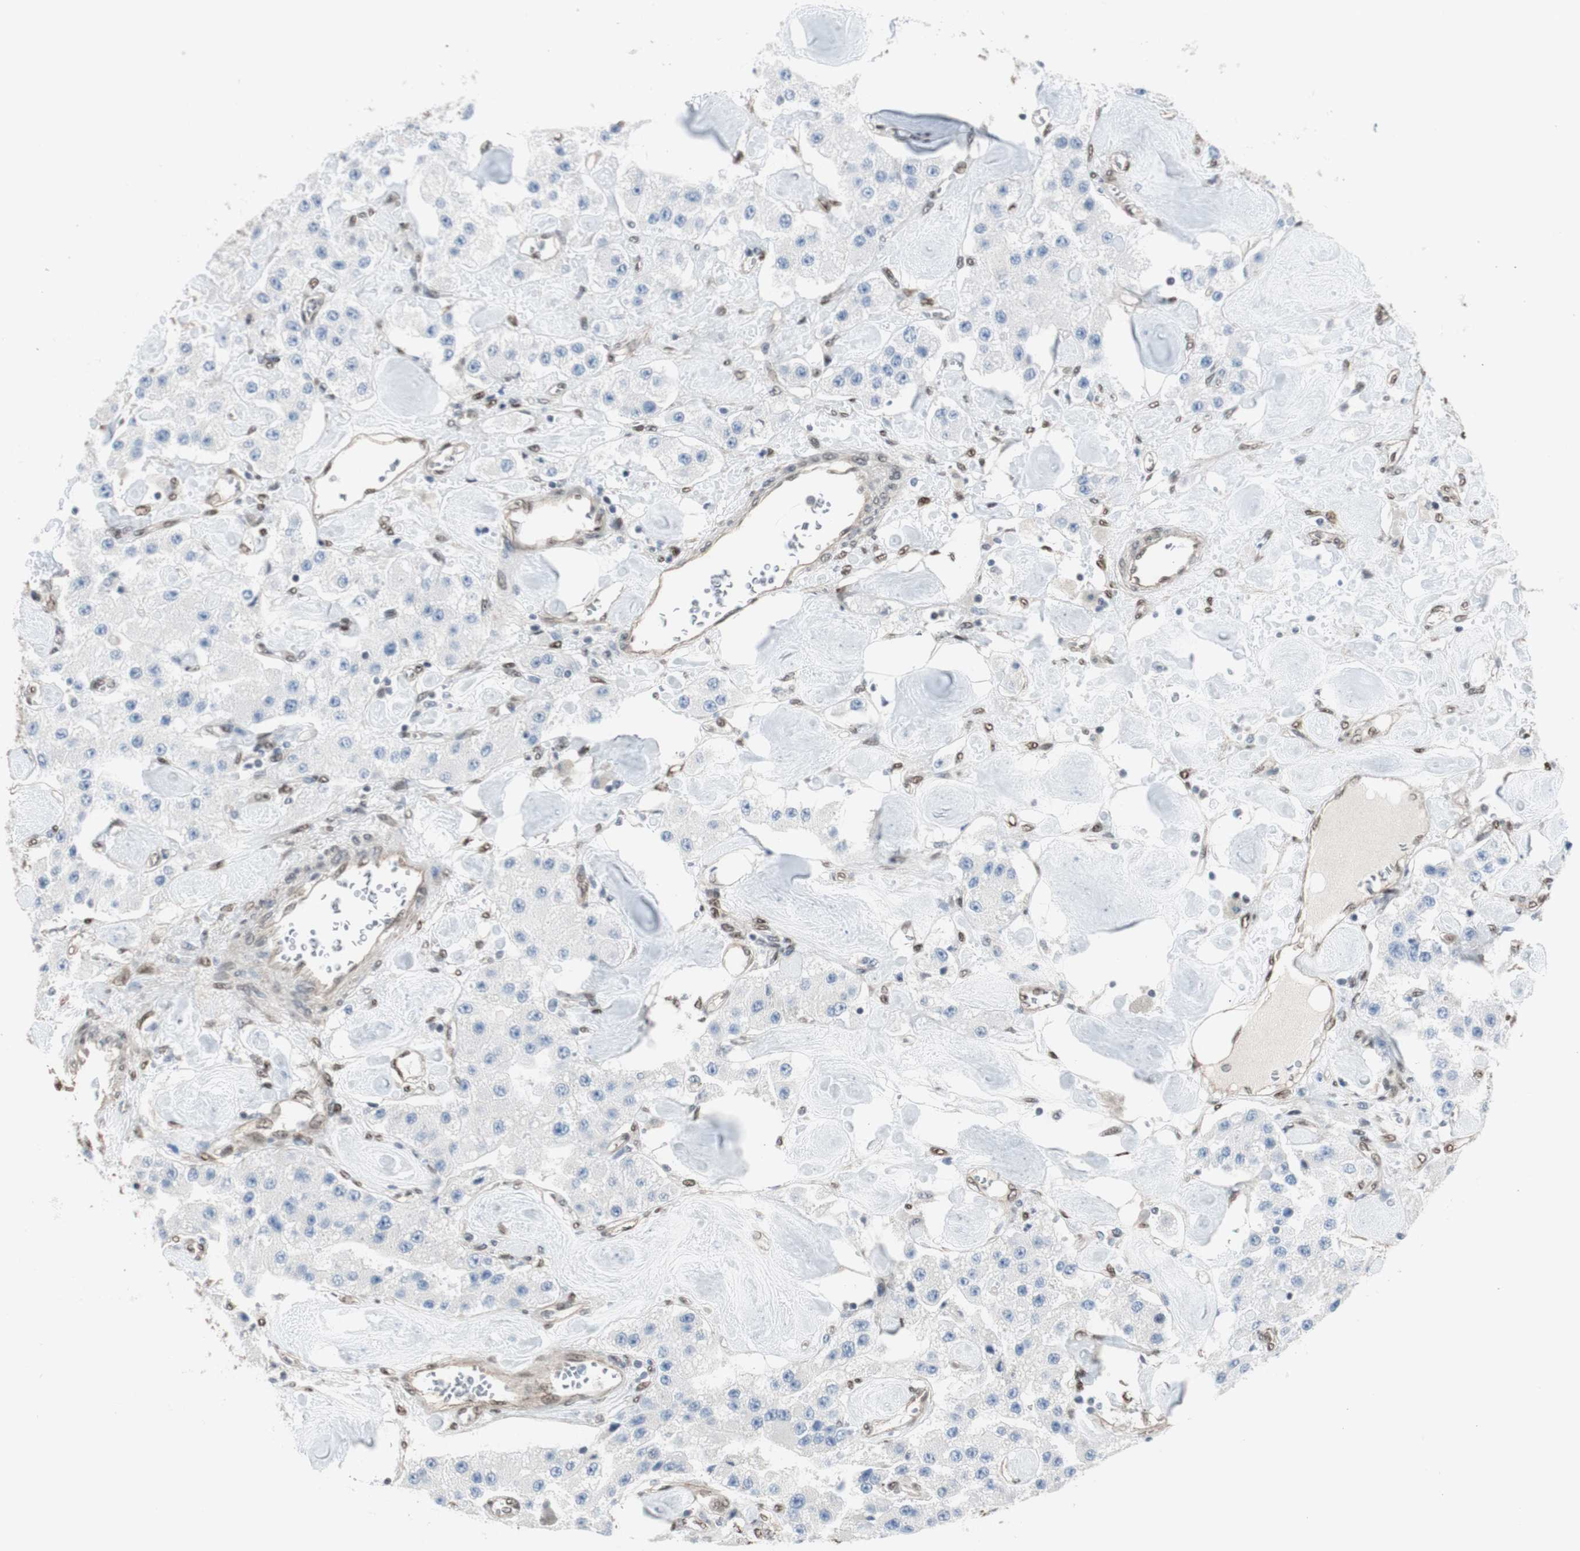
{"staining": {"intensity": "negative", "quantity": "none", "location": "none"}, "tissue": "carcinoid", "cell_type": "Tumor cells", "image_type": "cancer", "snomed": [{"axis": "morphology", "description": "Carcinoid, malignant, NOS"}, {"axis": "topography", "description": "Pancreas"}], "caption": "High magnification brightfield microscopy of carcinoid stained with DAB (brown) and counterstained with hematoxylin (blue): tumor cells show no significant expression. (DAB immunohistochemistry with hematoxylin counter stain).", "gene": "PML", "patient": {"sex": "male", "age": 41}}